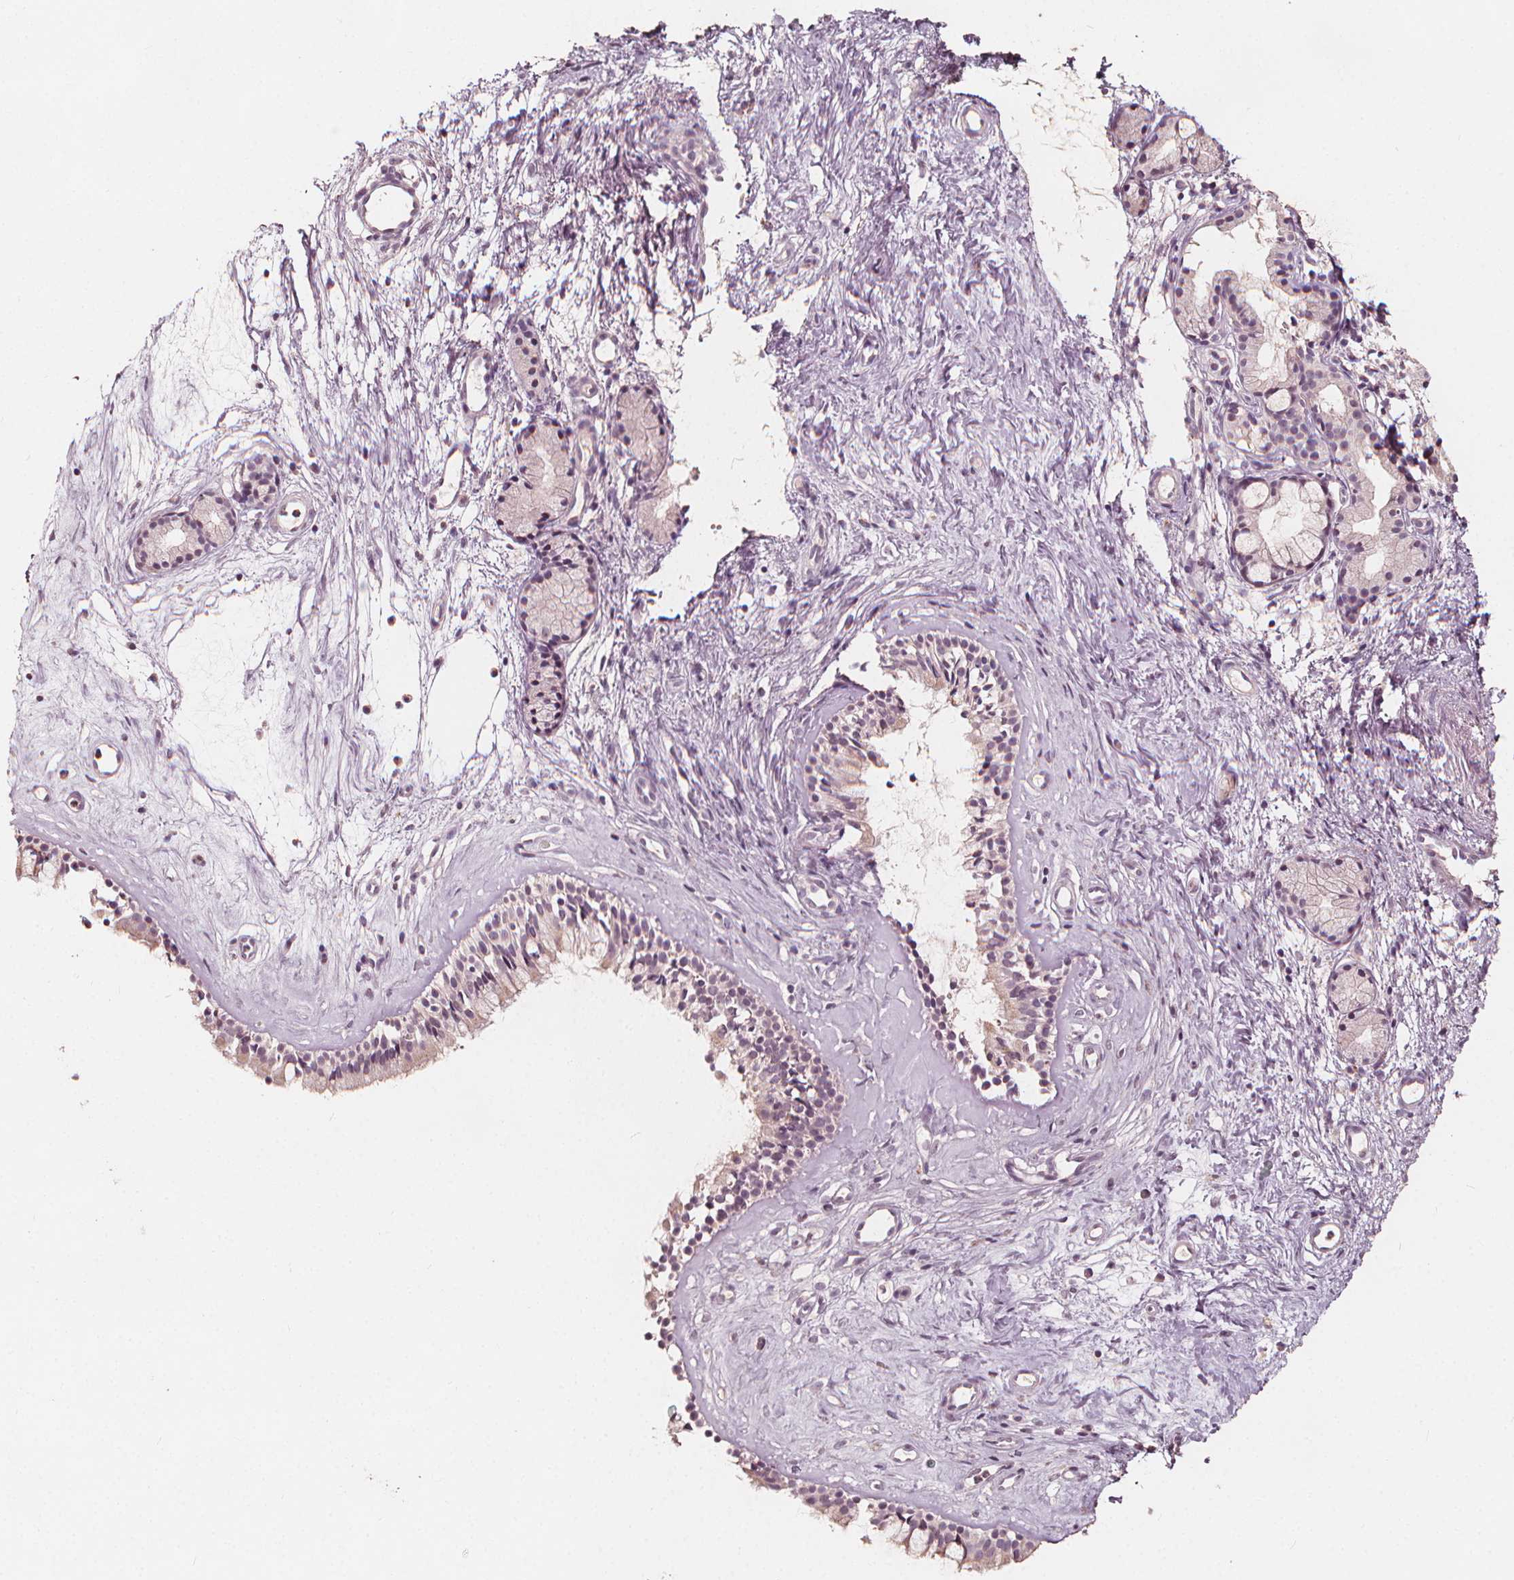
{"staining": {"intensity": "weak", "quantity": "<25%", "location": "cytoplasmic/membranous"}, "tissue": "nasopharynx", "cell_type": "Respiratory epithelial cells", "image_type": "normal", "snomed": [{"axis": "morphology", "description": "Normal tissue, NOS"}, {"axis": "topography", "description": "Nasopharynx"}], "caption": "IHC of unremarkable human nasopharynx displays no positivity in respiratory epithelial cells.", "gene": "NPC1L1", "patient": {"sex": "female", "age": 52}}